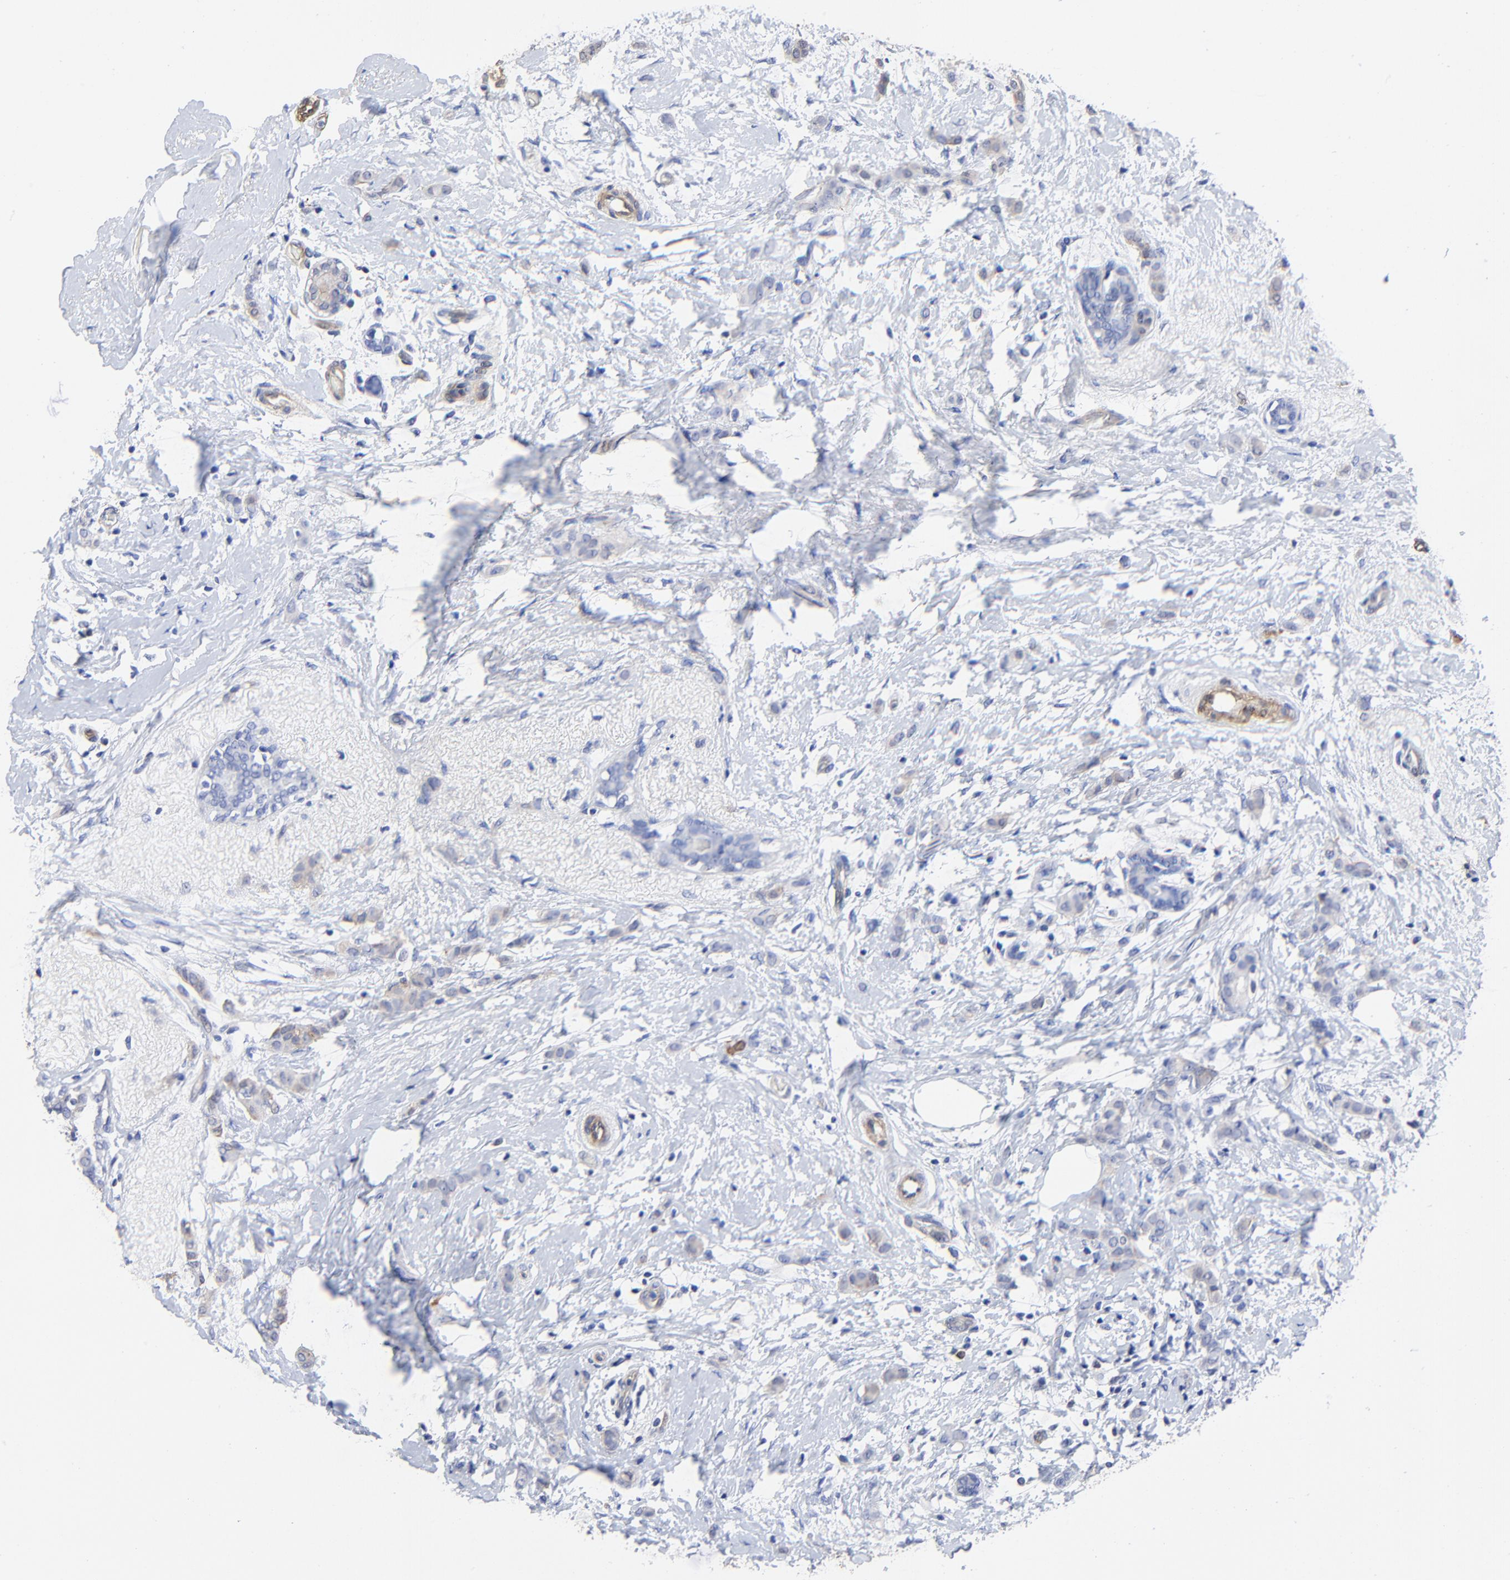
{"staining": {"intensity": "negative", "quantity": "none", "location": "none"}, "tissue": "breast cancer", "cell_type": "Tumor cells", "image_type": "cancer", "snomed": [{"axis": "morphology", "description": "Lobular carcinoma"}, {"axis": "topography", "description": "Breast"}], "caption": "This is an immunohistochemistry photomicrograph of human breast cancer (lobular carcinoma). There is no positivity in tumor cells.", "gene": "TAGLN2", "patient": {"sex": "female", "age": 55}}